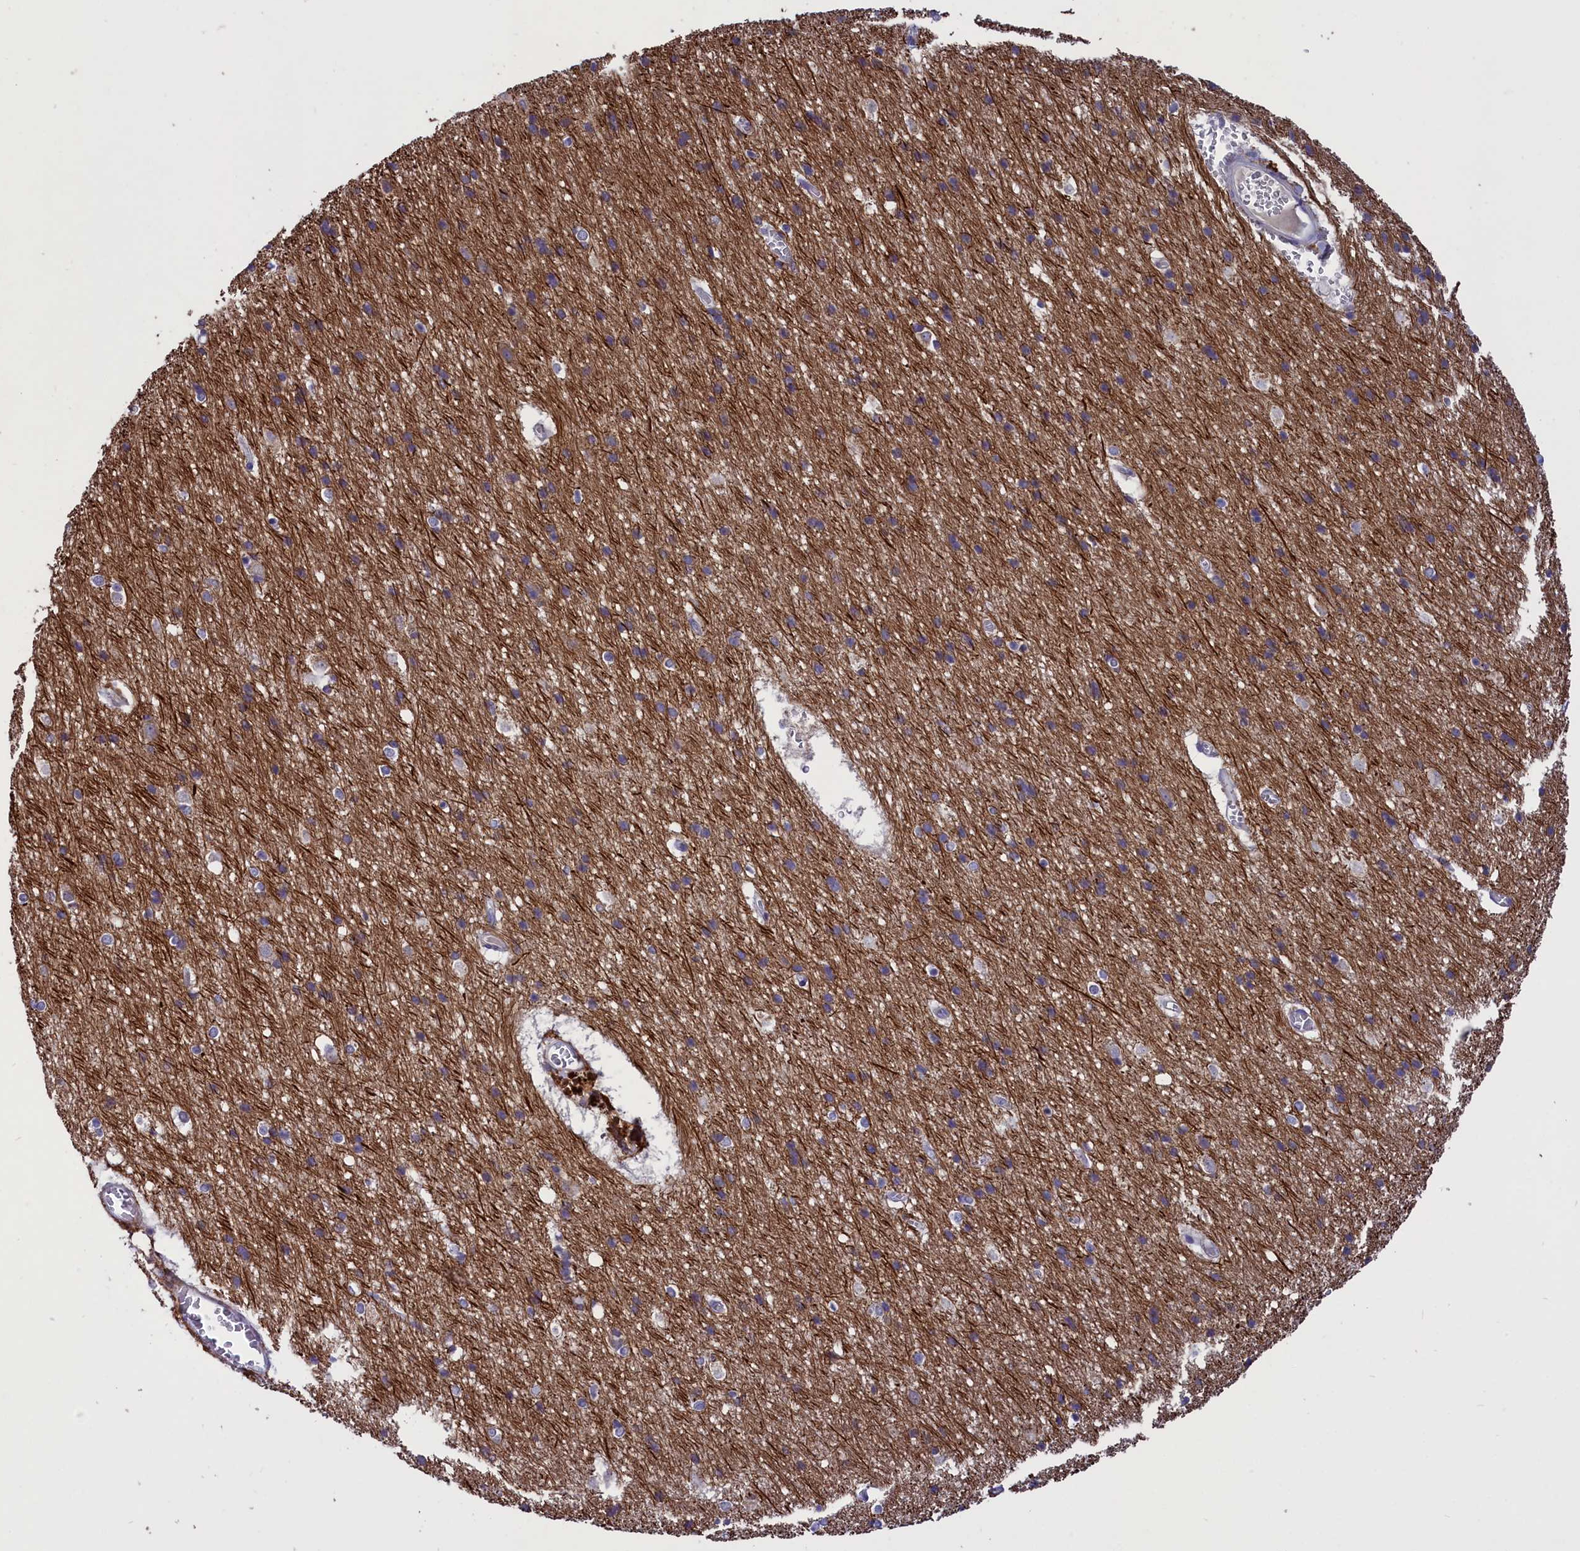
{"staining": {"intensity": "negative", "quantity": "none", "location": "none"}, "tissue": "cerebral cortex", "cell_type": "Endothelial cells", "image_type": "normal", "snomed": [{"axis": "morphology", "description": "Normal tissue, NOS"}, {"axis": "topography", "description": "Cerebral cortex"}], "caption": "There is no significant staining in endothelial cells of cerebral cortex. The staining is performed using DAB brown chromogen with nuclei counter-stained in using hematoxylin.", "gene": "ENPP6", "patient": {"sex": "male", "age": 54}}